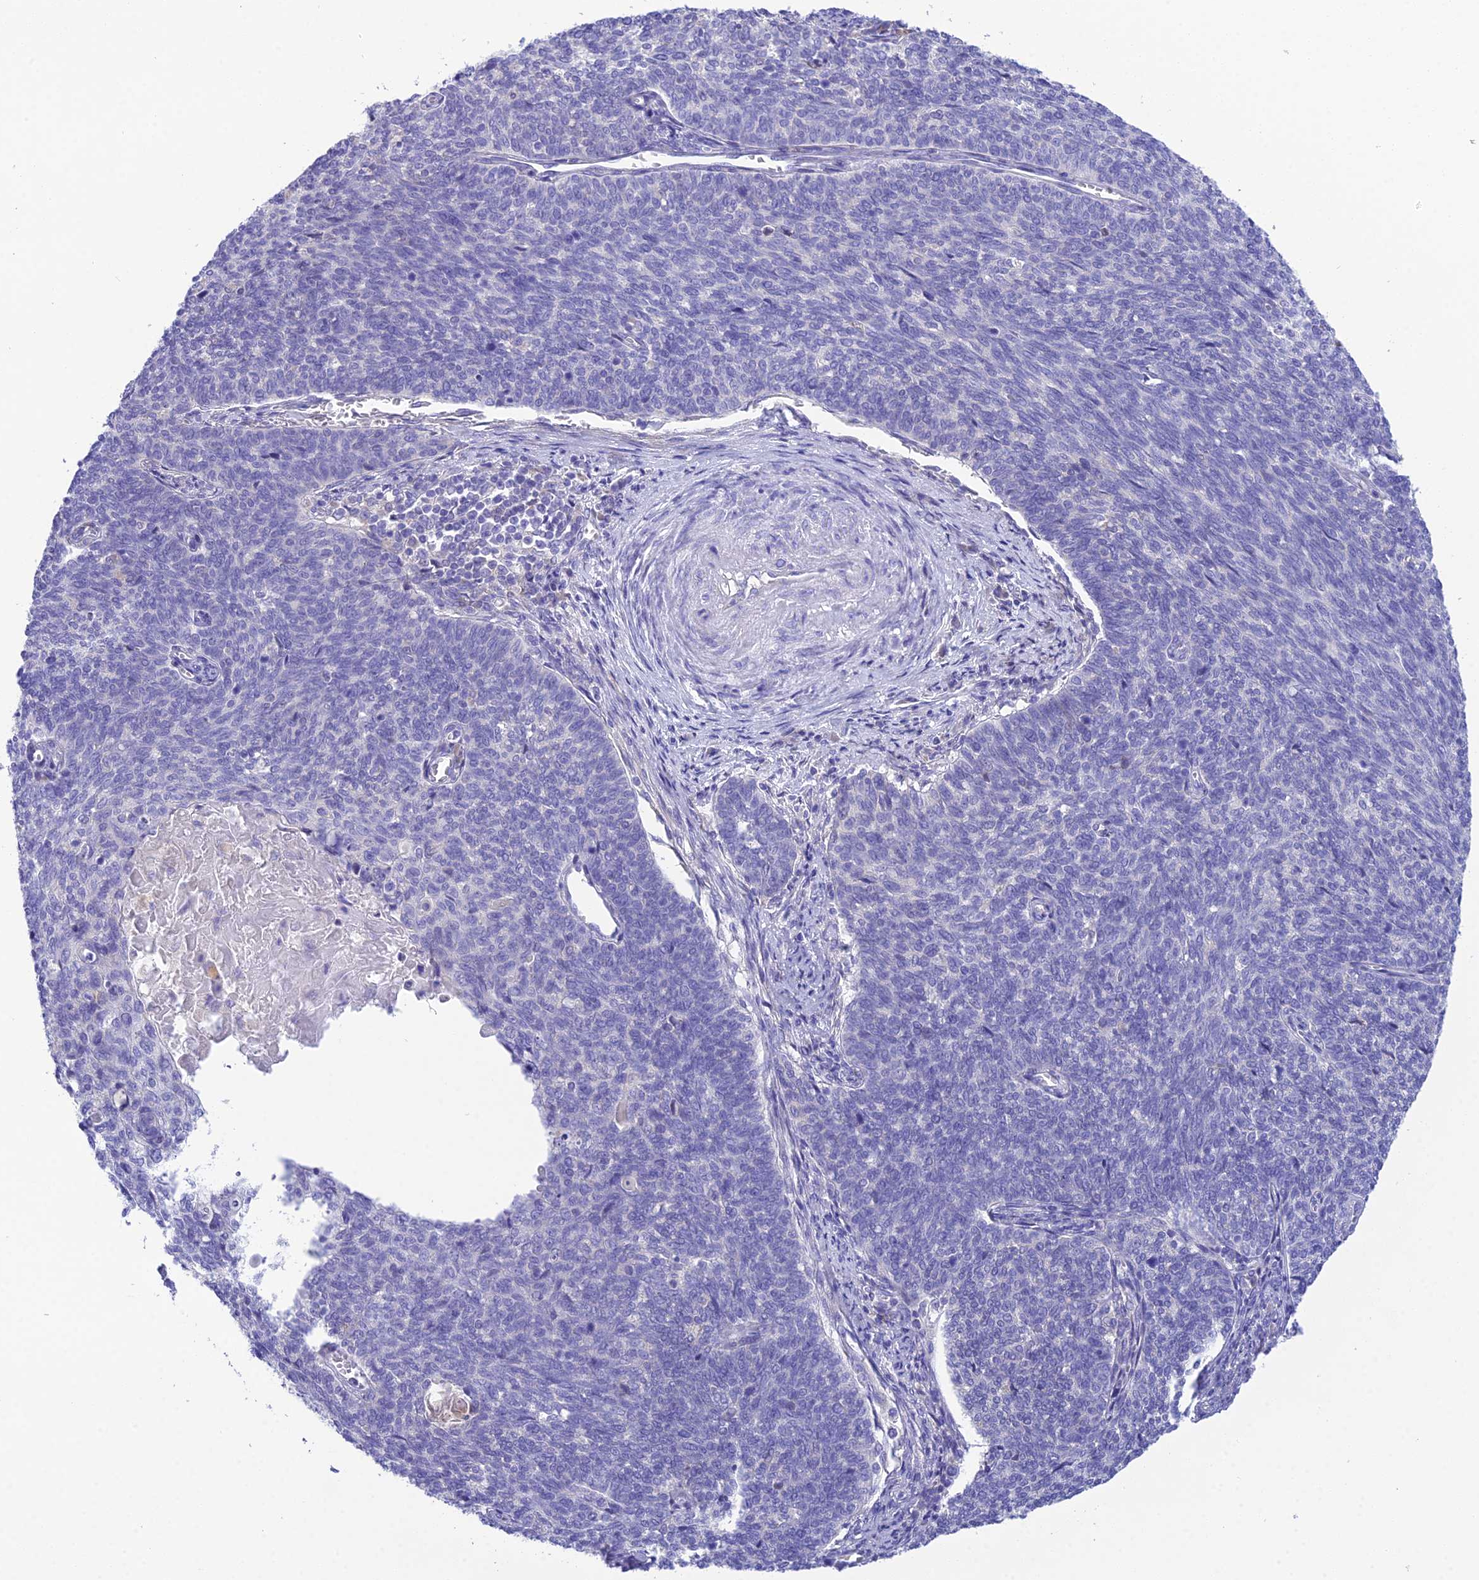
{"staining": {"intensity": "negative", "quantity": "none", "location": "none"}, "tissue": "cervical cancer", "cell_type": "Tumor cells", "image_type": "cancer", "snomed": [{"axis": "morphology", "description": "Squamous cell carcinoma, NOS"}, {"axis": "topography", "description": "Cervix"}], "caption": "Immunohistochemistry of human cervical cancer demonstrates no expression in tumor cells.", "gene": "KIAA0408", "patient": {"sex": "female", "age": 39}}